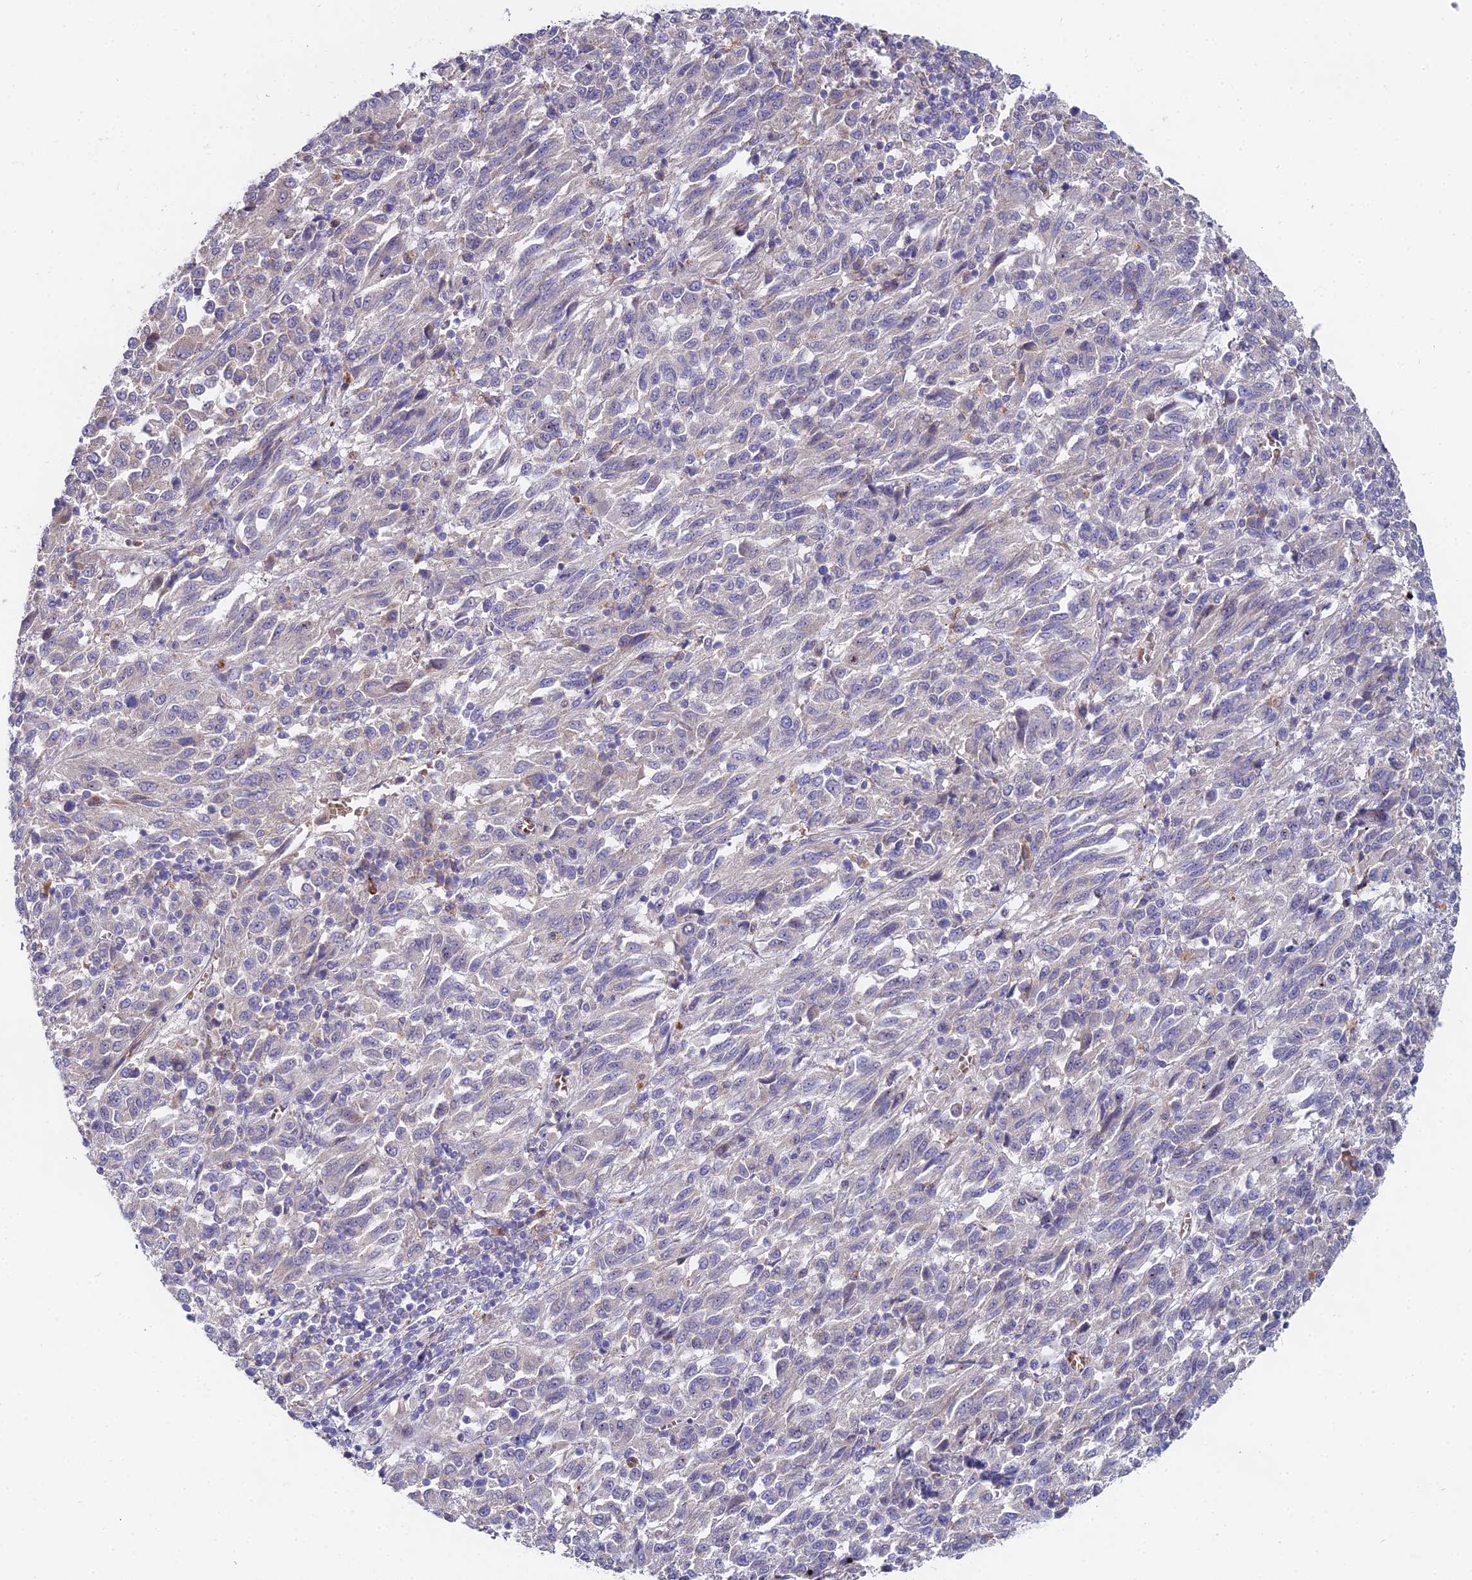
{"staining": {"intensity": "negative", "quantity": "none", "location": "none"}, "tissue": "melanoma", "cell_type": "Tumor cells", "image_type": "cancer", "snomed": [{"axis": "morphology", "description": "Malignant melanoma, Metastatic site"}, {"axis": "topography", "description": "Lung"}], "caption": "IHC of malignant melanoma (metastatic site) demonstrates no positivity in tumor cells.", "gene": "WDR43", "patient": {"sex": "male", "age": 64}}